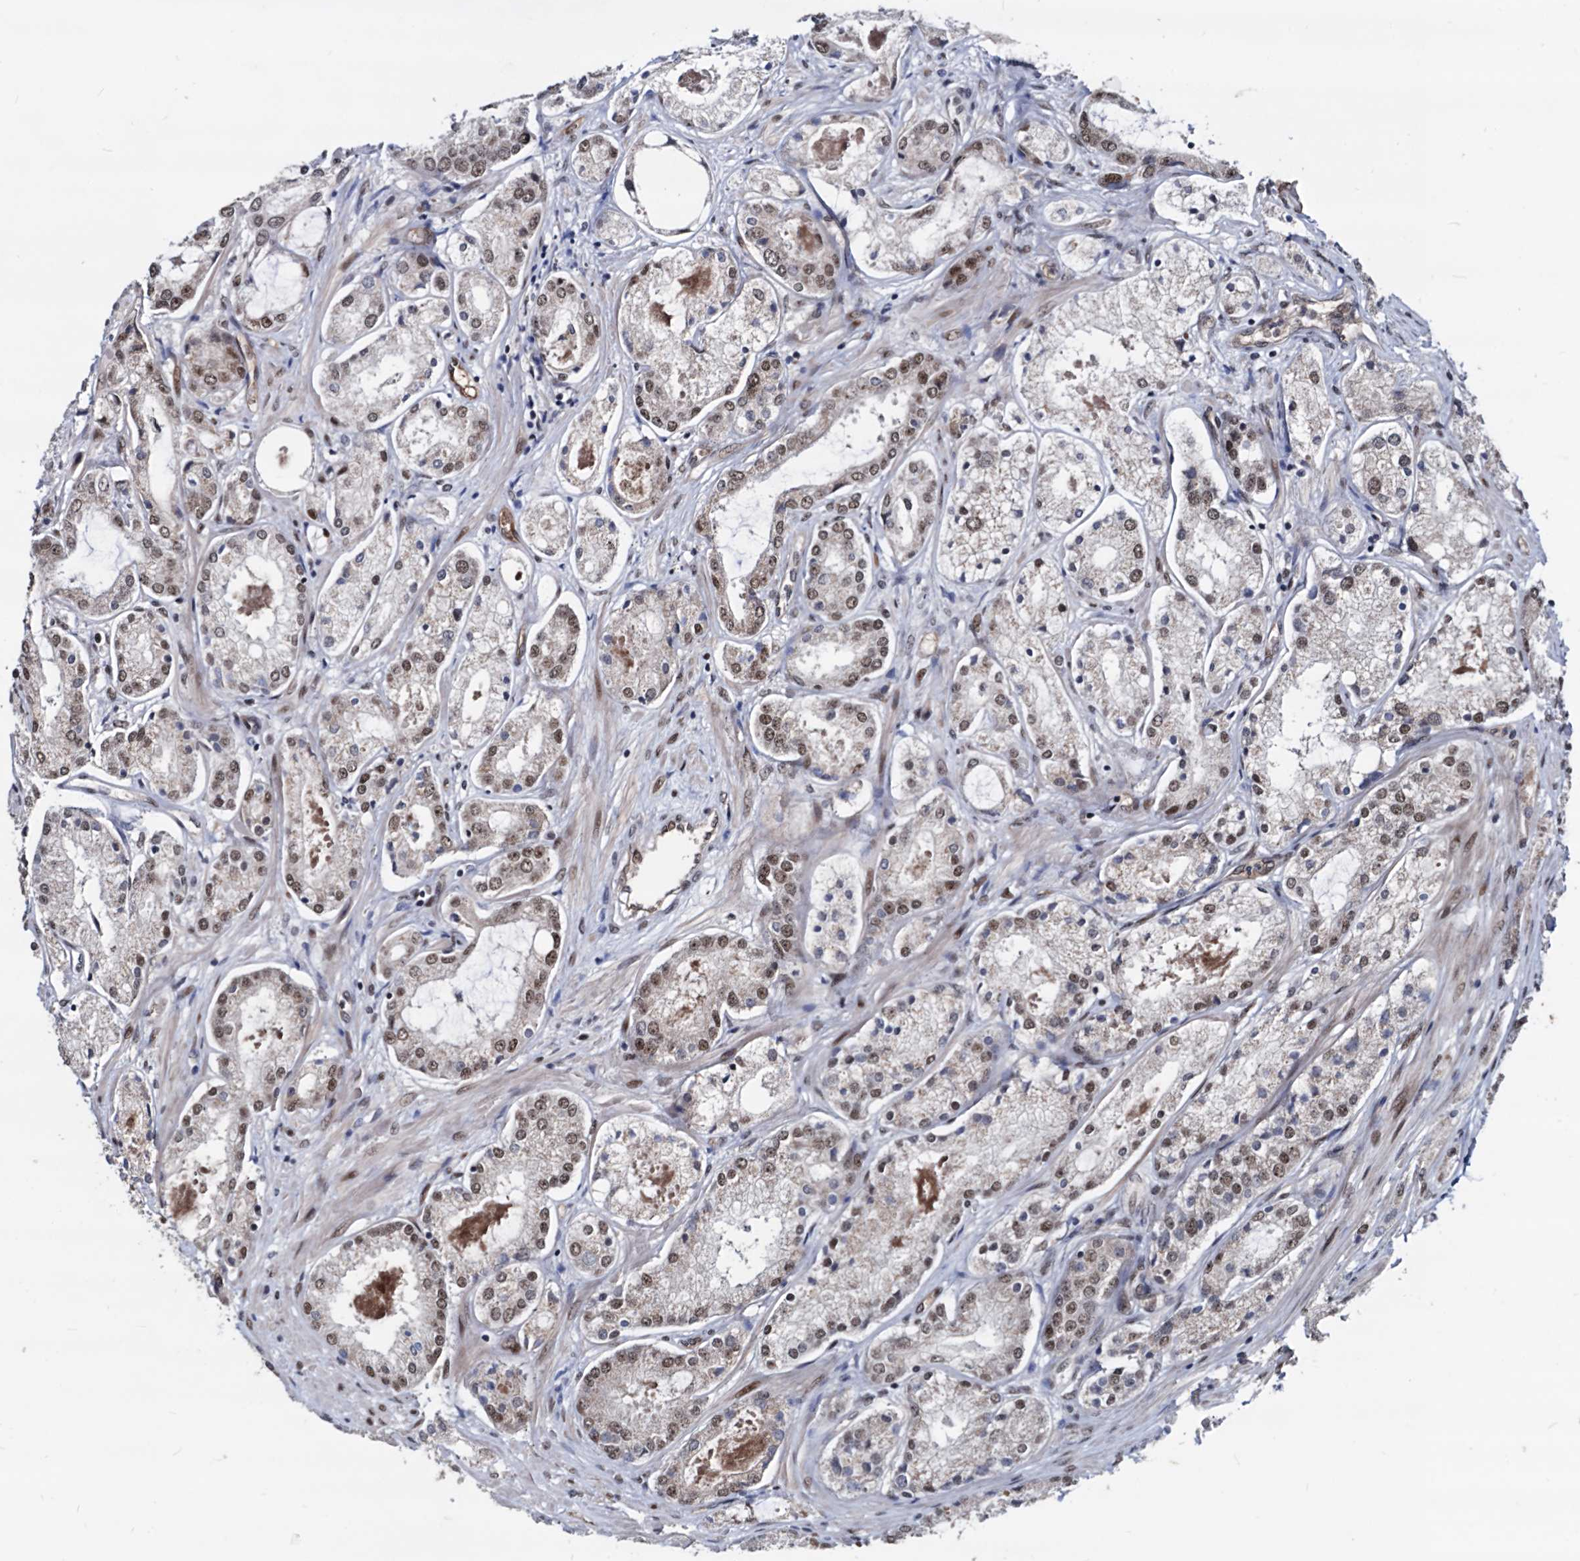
{"staining": {"intensity": "moderate", "quantity": "25%-75%", "location": "nuclear"}, "tissue": "prostate cancer", "cell_type": "Tumor cells", "image_type": "cancer", "snomed": [{"axis": "morphology", "description": "Adenocarcinoma, Low grade"}, {"axis": "topography", "description": "Prostate"}], "caption": "DAB (3,3'-diaminobenzidine) immunohistochemical staining of prostate cancer reveals moderate nuclear protein positivity in approximately 25%-75% of tumor cells.", "gene": "GALNT11", "patient": {"sex": "male", "age": 68}}